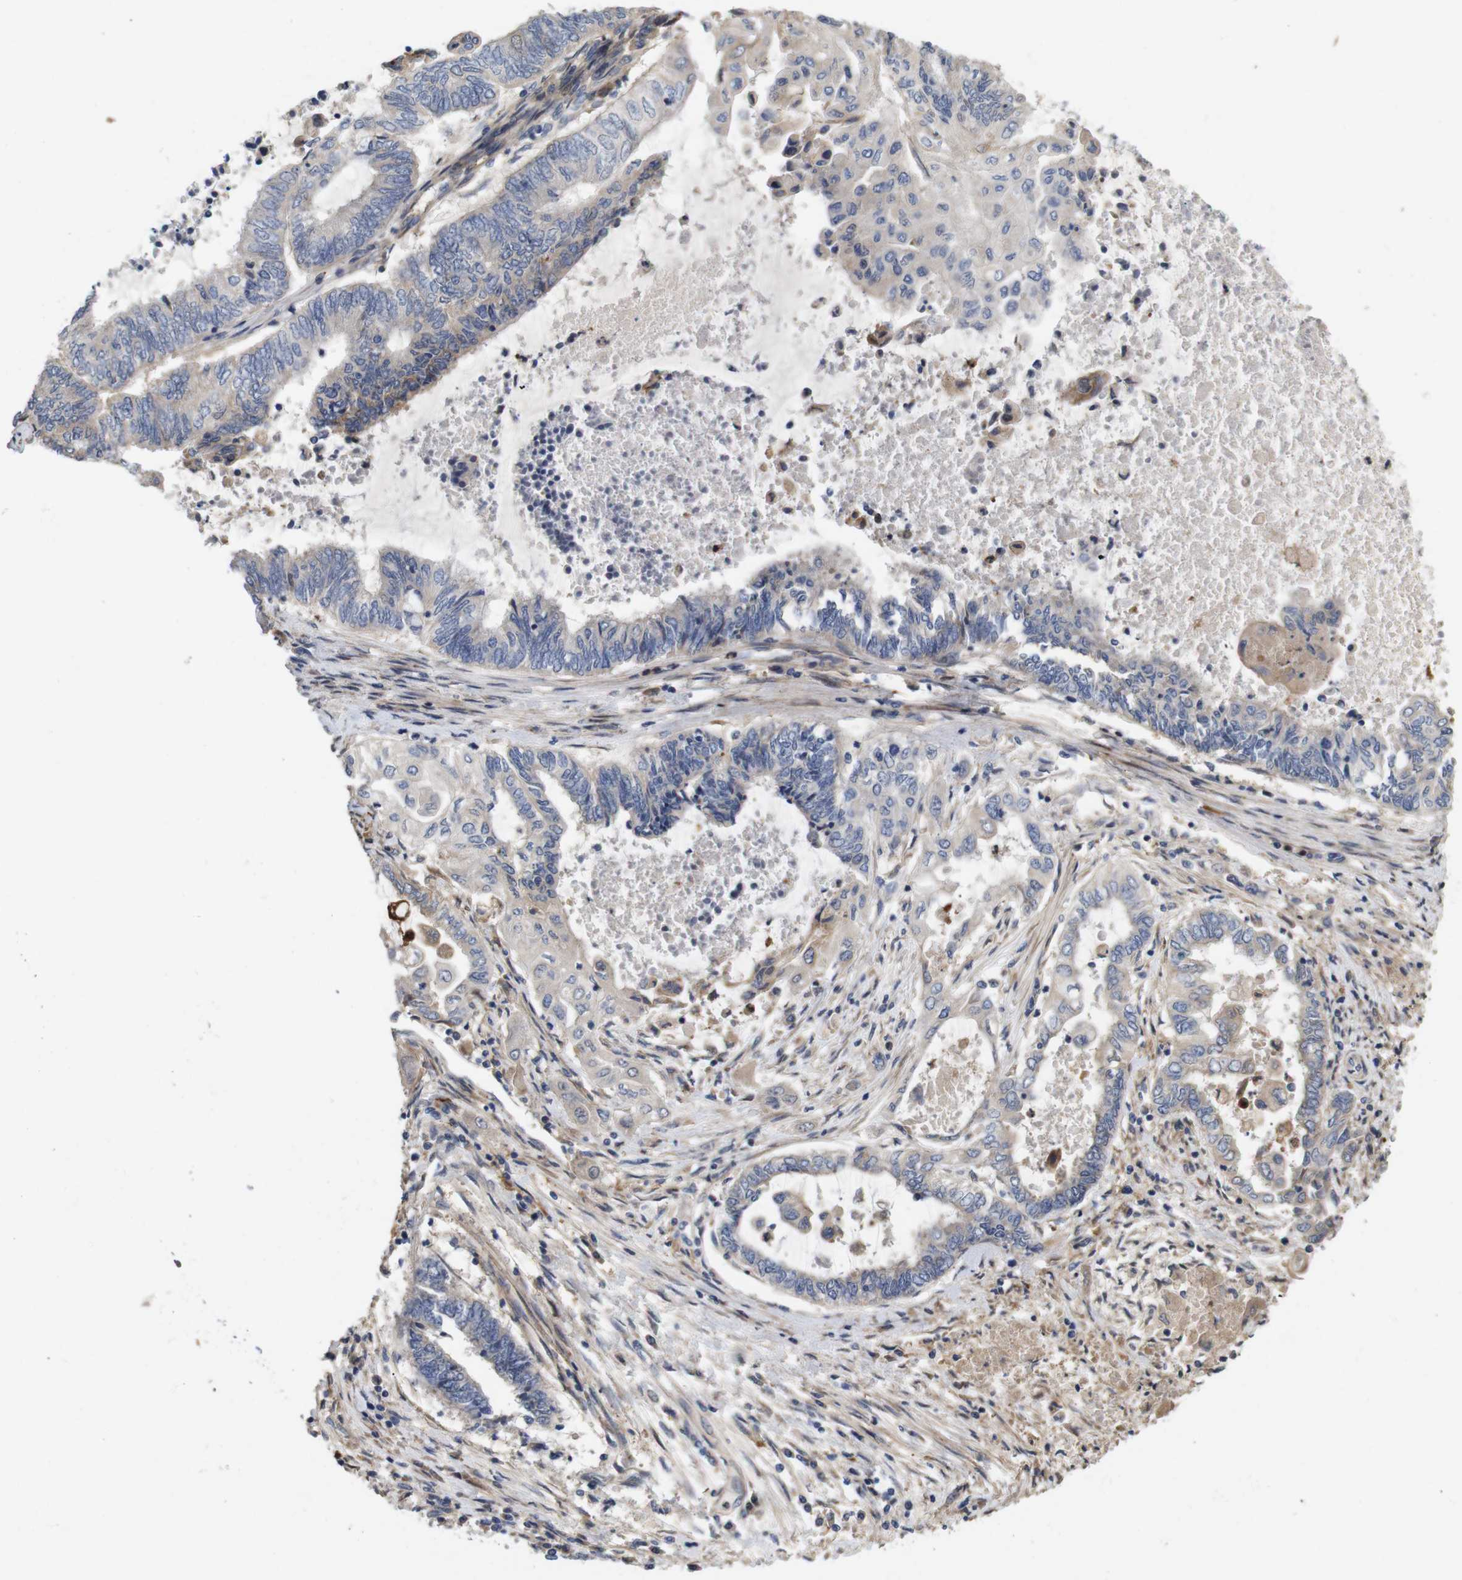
{"staining": {"intensity": "negative", "quantity": "none", "location": "none"}, "tissue": "endometrial cancer", "cell_type": "Tumor cells", "image_type": "cancer", "snomed": [{"axis": "morphology", "description": "Adenocarcinoma, NOS"}, {"axis": "topography", "description": "Uterus"}, {"axis": "topography", "description": "Endometrium"}], "caption": "Human endometrial cancer (adenocarcinoma) stained for a protein using IHC exhibits no staining in tumor cells.", "gene": "SPRY3", "patient": {"sex": "female", "age": 70}}